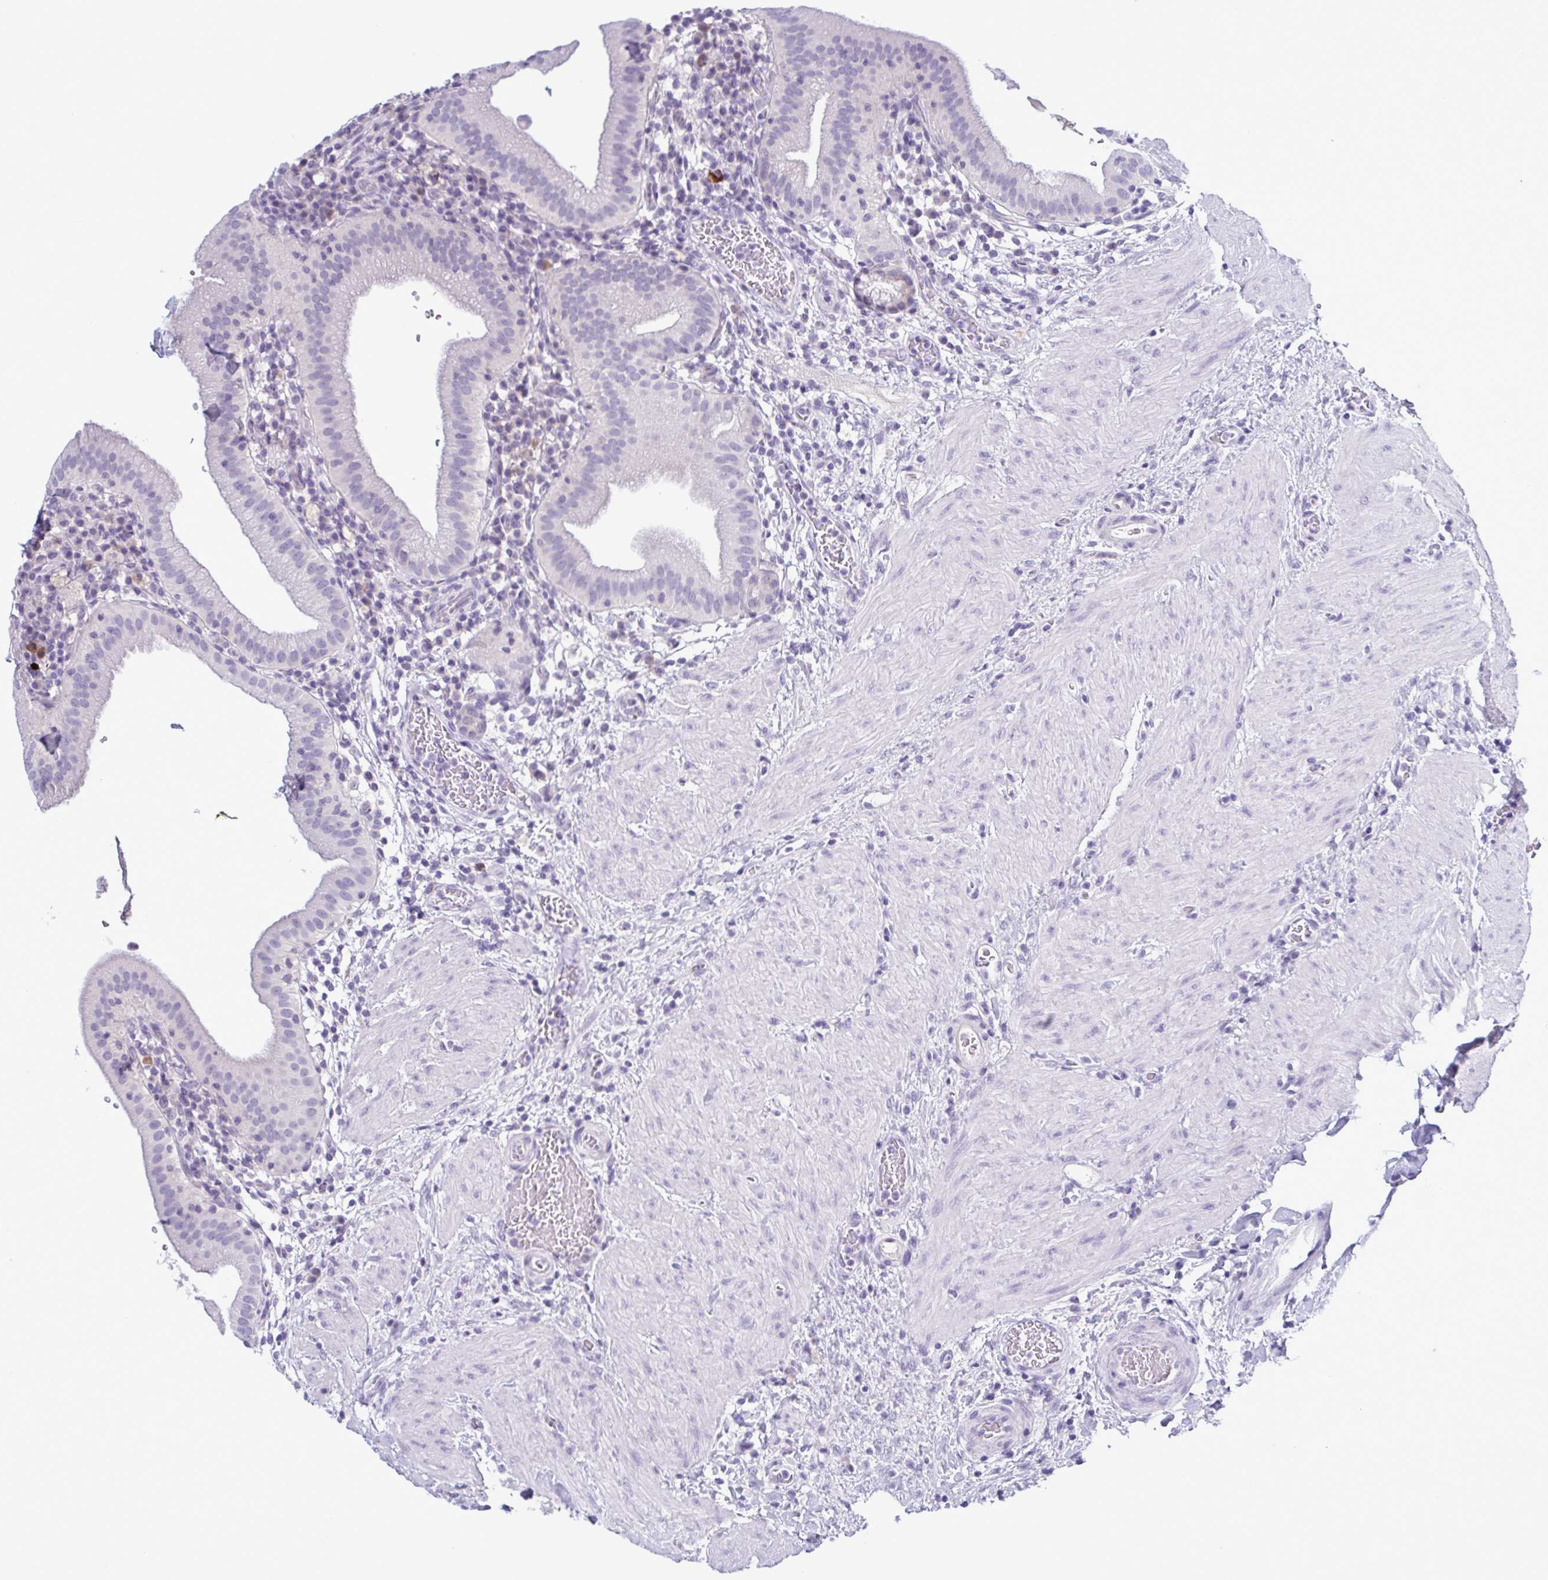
{"staining": {"intensity": "negative", "quantity": "none", "location": "none"}, "tissue": "gallbladder", "cell_type": "Glandular cells", "image_type": "normal", "snomed": [{"axis": "morphology", "description": "Normal tissue, NOS"}, {"axis": "topography", "description": "Gallbladder"}], "caption": "Immunohistochemistry of benign gallbladder exhibits no positivity in glandular cells.", "gene": "INAFM1", "patient": {"sex": "male", "age": 26}}